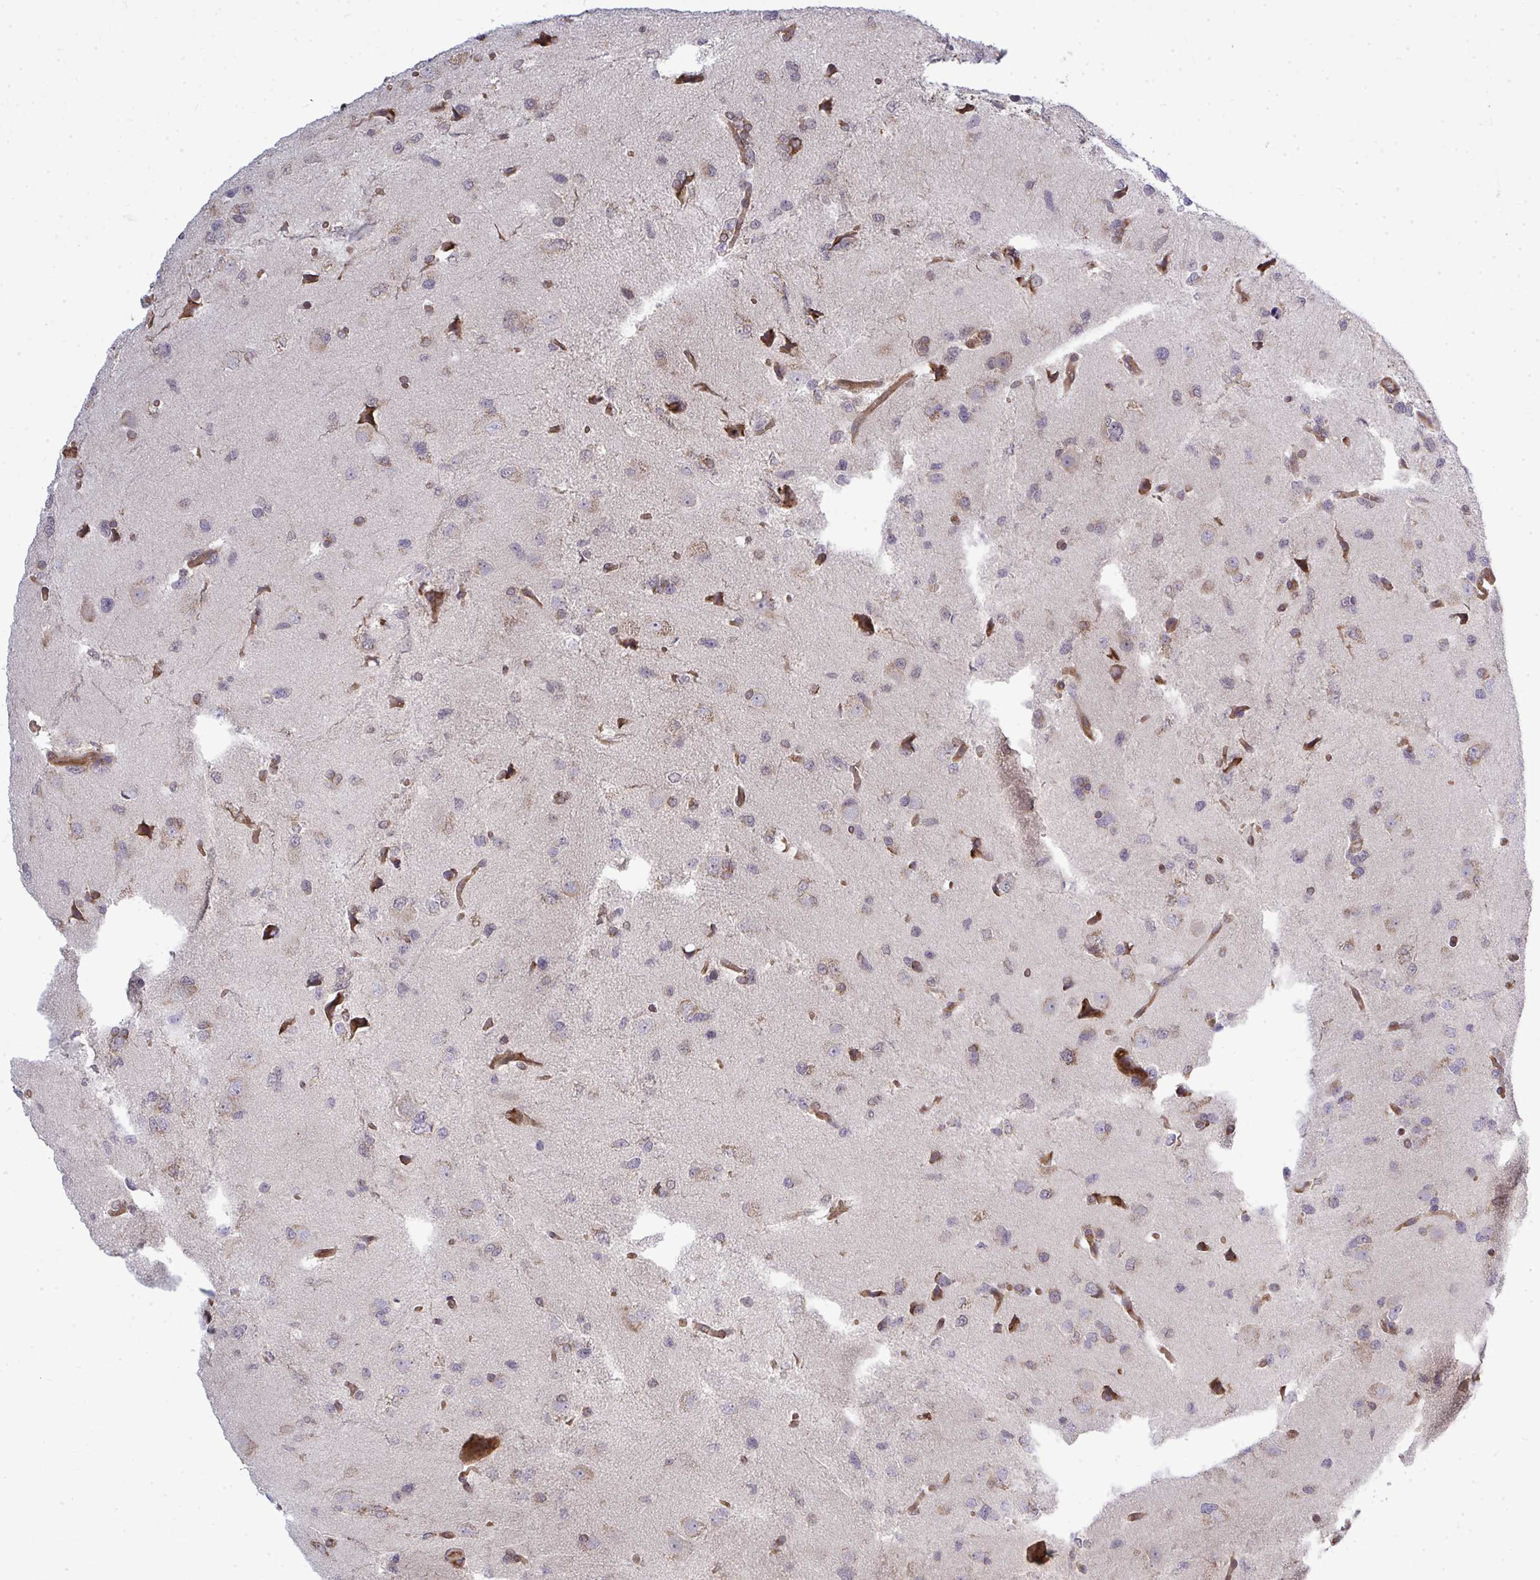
{"staining": {"intensity": "moderate", "quantity": "25%-75%", "location": "cytoplasmic/membranous"}, "tissue": "glioma", "cell_type": "Tumor cells", "image_type": "cancer", "snomed": [{"axis": "morphology", "description": "Glioma, malignant, Low grade"}, {"axis": "topography", "description": "Brain"}], "caption": "The photomicrograph displays staining of malignant glioma (low-grade), revealing moderate cytoplasmic/membranous protein staining (brown color) within tumor cells.", "gene": "FUT10", "patient": {"sex": "female", "age": 55}}